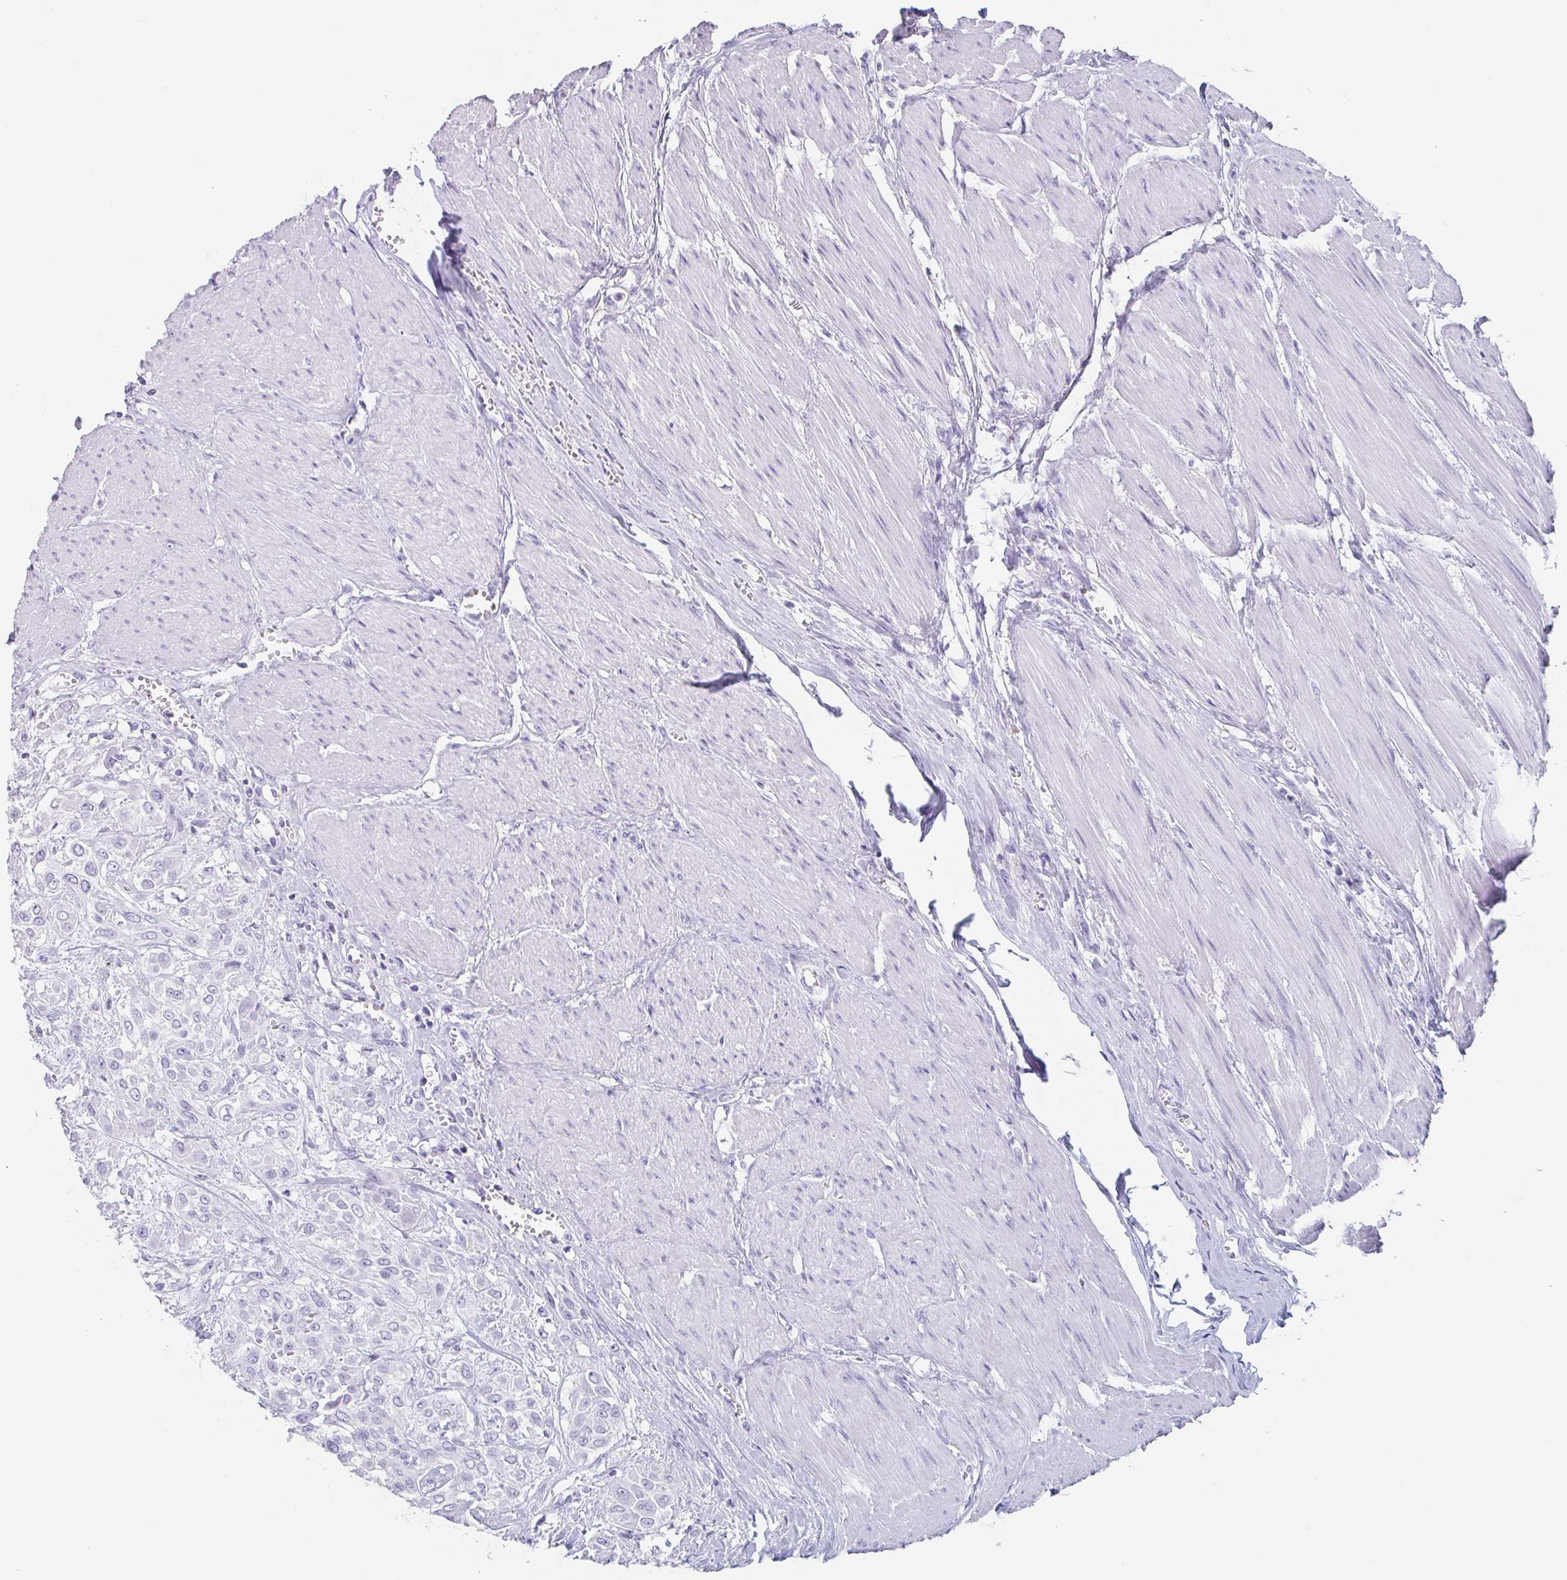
{"staining": {"intensity": "negative", "quantity": "none", "location": "none"}, "tissue": "urothelial cancer", "cell_type": "Tumor cells", "image_type": "cancer", "snomed": [{"axis": "morphology", "description": "Urothelial carcinoma, High grade"}, {"axis": "topography", "description": "Urinary bladder"}], "caption": "Immunohistochemical staining of urothelial cancer reveals no significant staining in tumor cells.", "gene": "EMC4", "patient": {"sex": "male", "age": 57}}